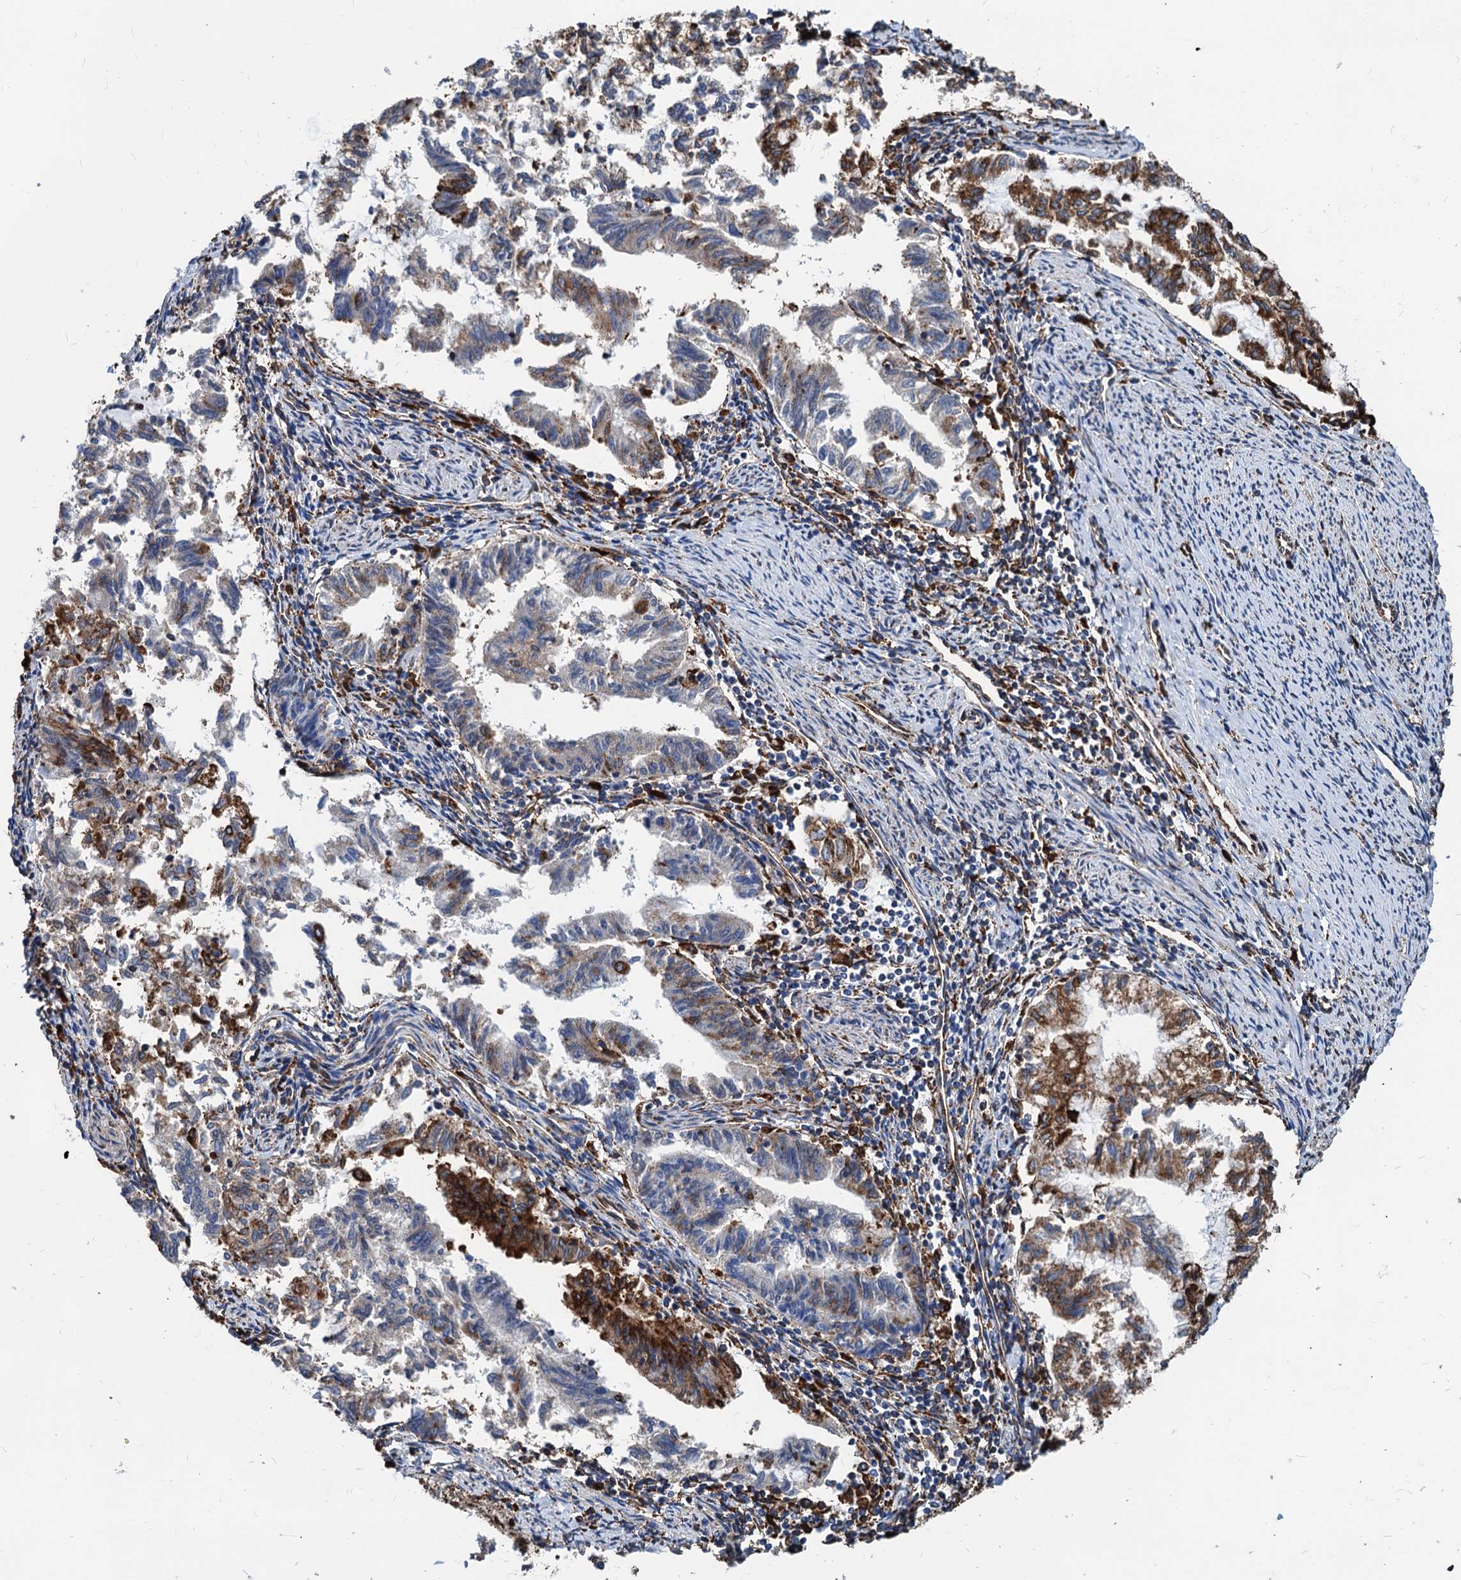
{"staining": {"intensity": "moderate", "quantity": "25%-75%", "location": "cytoplasmic/membranous"}, "tissue": "endometrial cancer", "cell_type": "Tumor cells", "image_type": "cancer", "snomed": [{"axis": "morphology", "description": "Adenocarcinoma, NOS"}, {"axis": "topography", "description": "Endometrium"}], "caption": "DAB immunohistochemical staining of human endometrial adenocarcinoma displays moderate cytoplasmic/membranous protein expression in approximately 25%-75% of tumor cells.", "gene": "HSPA5", "patient": {"sex": "female", "age": 79}}